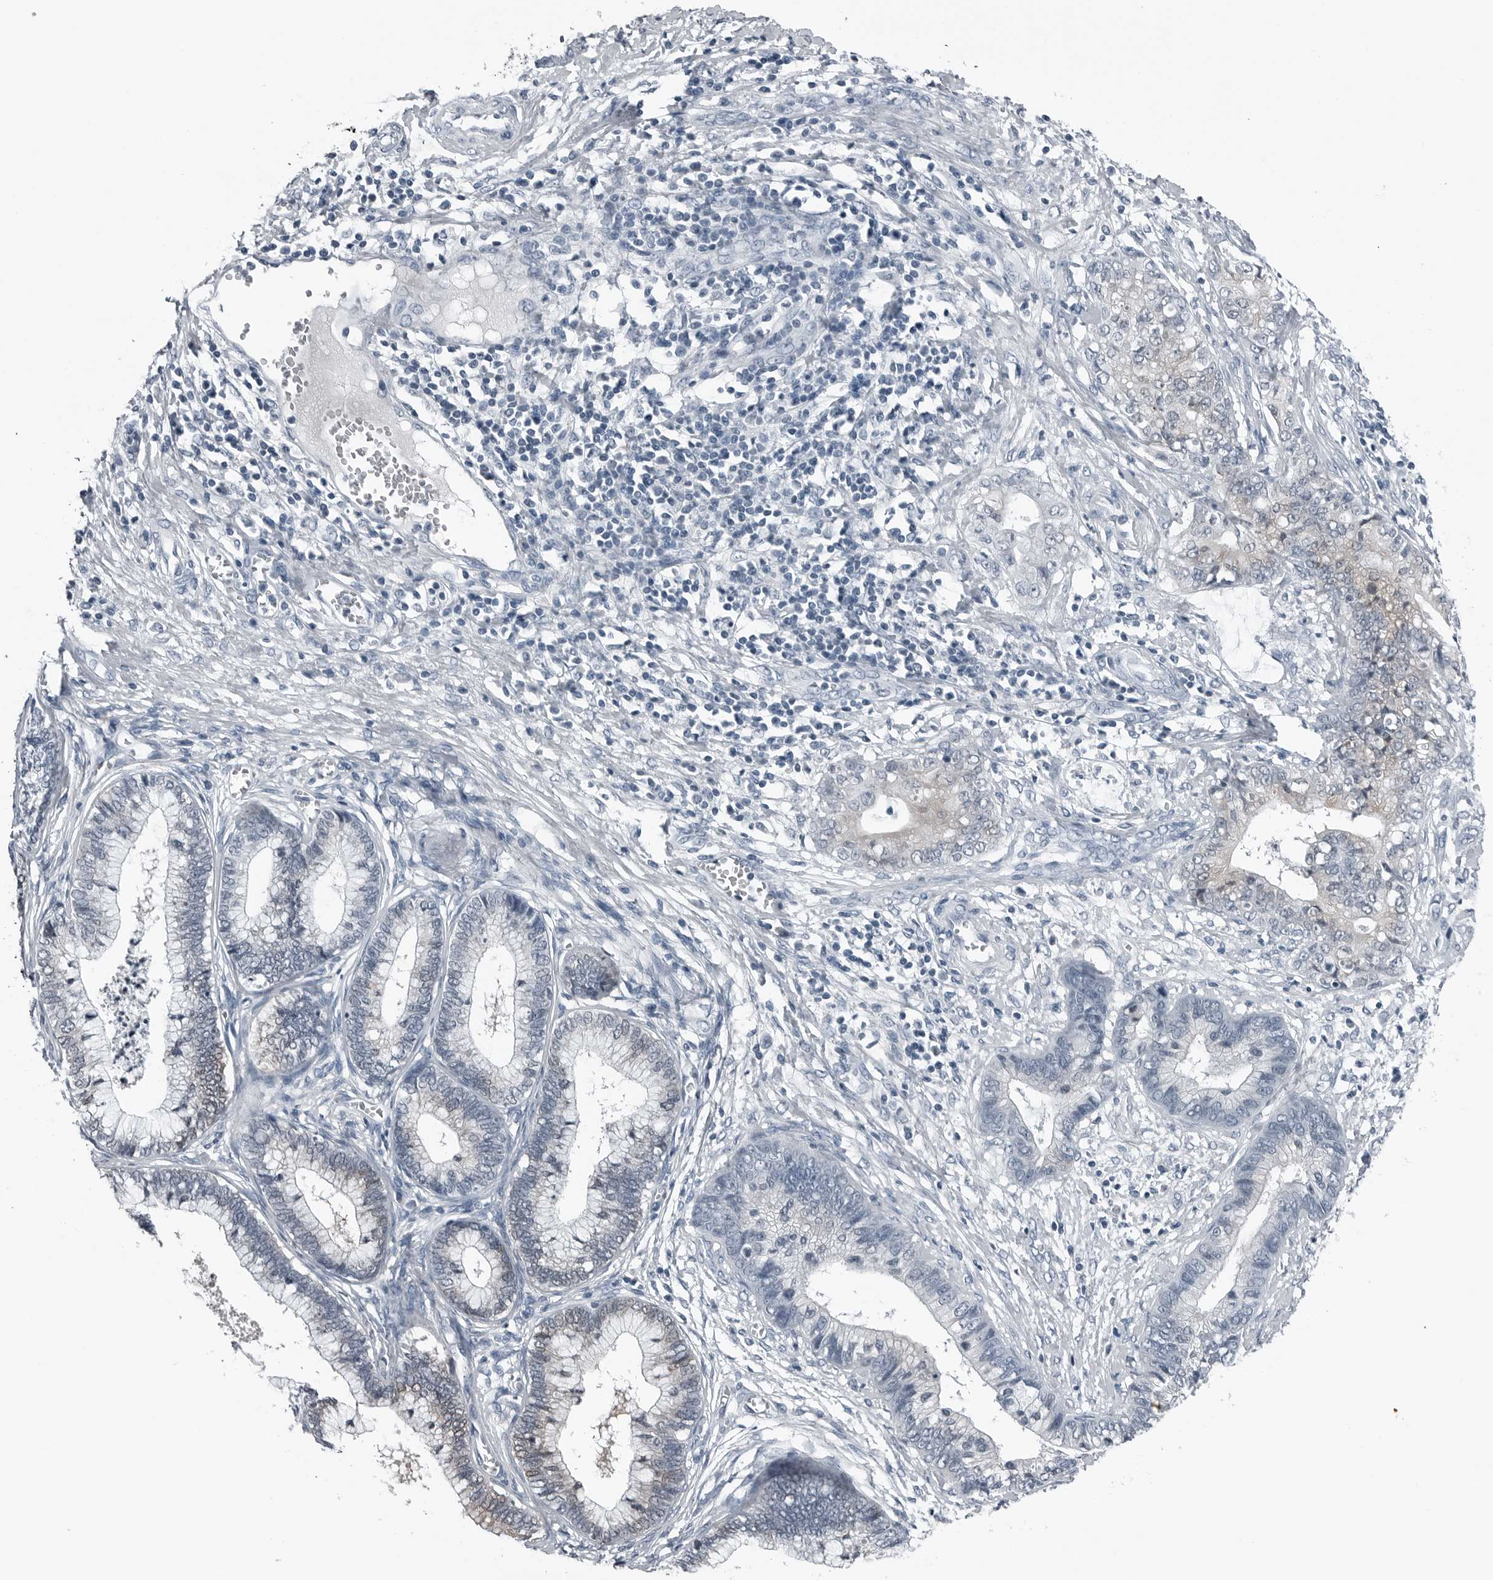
{"staining": {"intensity": "negative", "quantity": "none", "location": "none"}, "tissue": "cervical cancer", "cell_type": "Tumor cells", "image_type": "cancer", "snomed": [{"axis": "morphology", "description": "Adenocarcinoma, NOS"}, {"axis": "topography", "description": "Cervix"}], "caption": "Immunohistochemistry (IHC) image of neoplastic tissue: human adenocarcinoma (cervical) stained with DAB (3,3'-diaminobenzidine) displays no significant protein positivity in tumor cells. (IHC, brightfield microscopy, high magnification).", "gene": "SPINK1", "patient": {"sex": "female", "age": 44}}